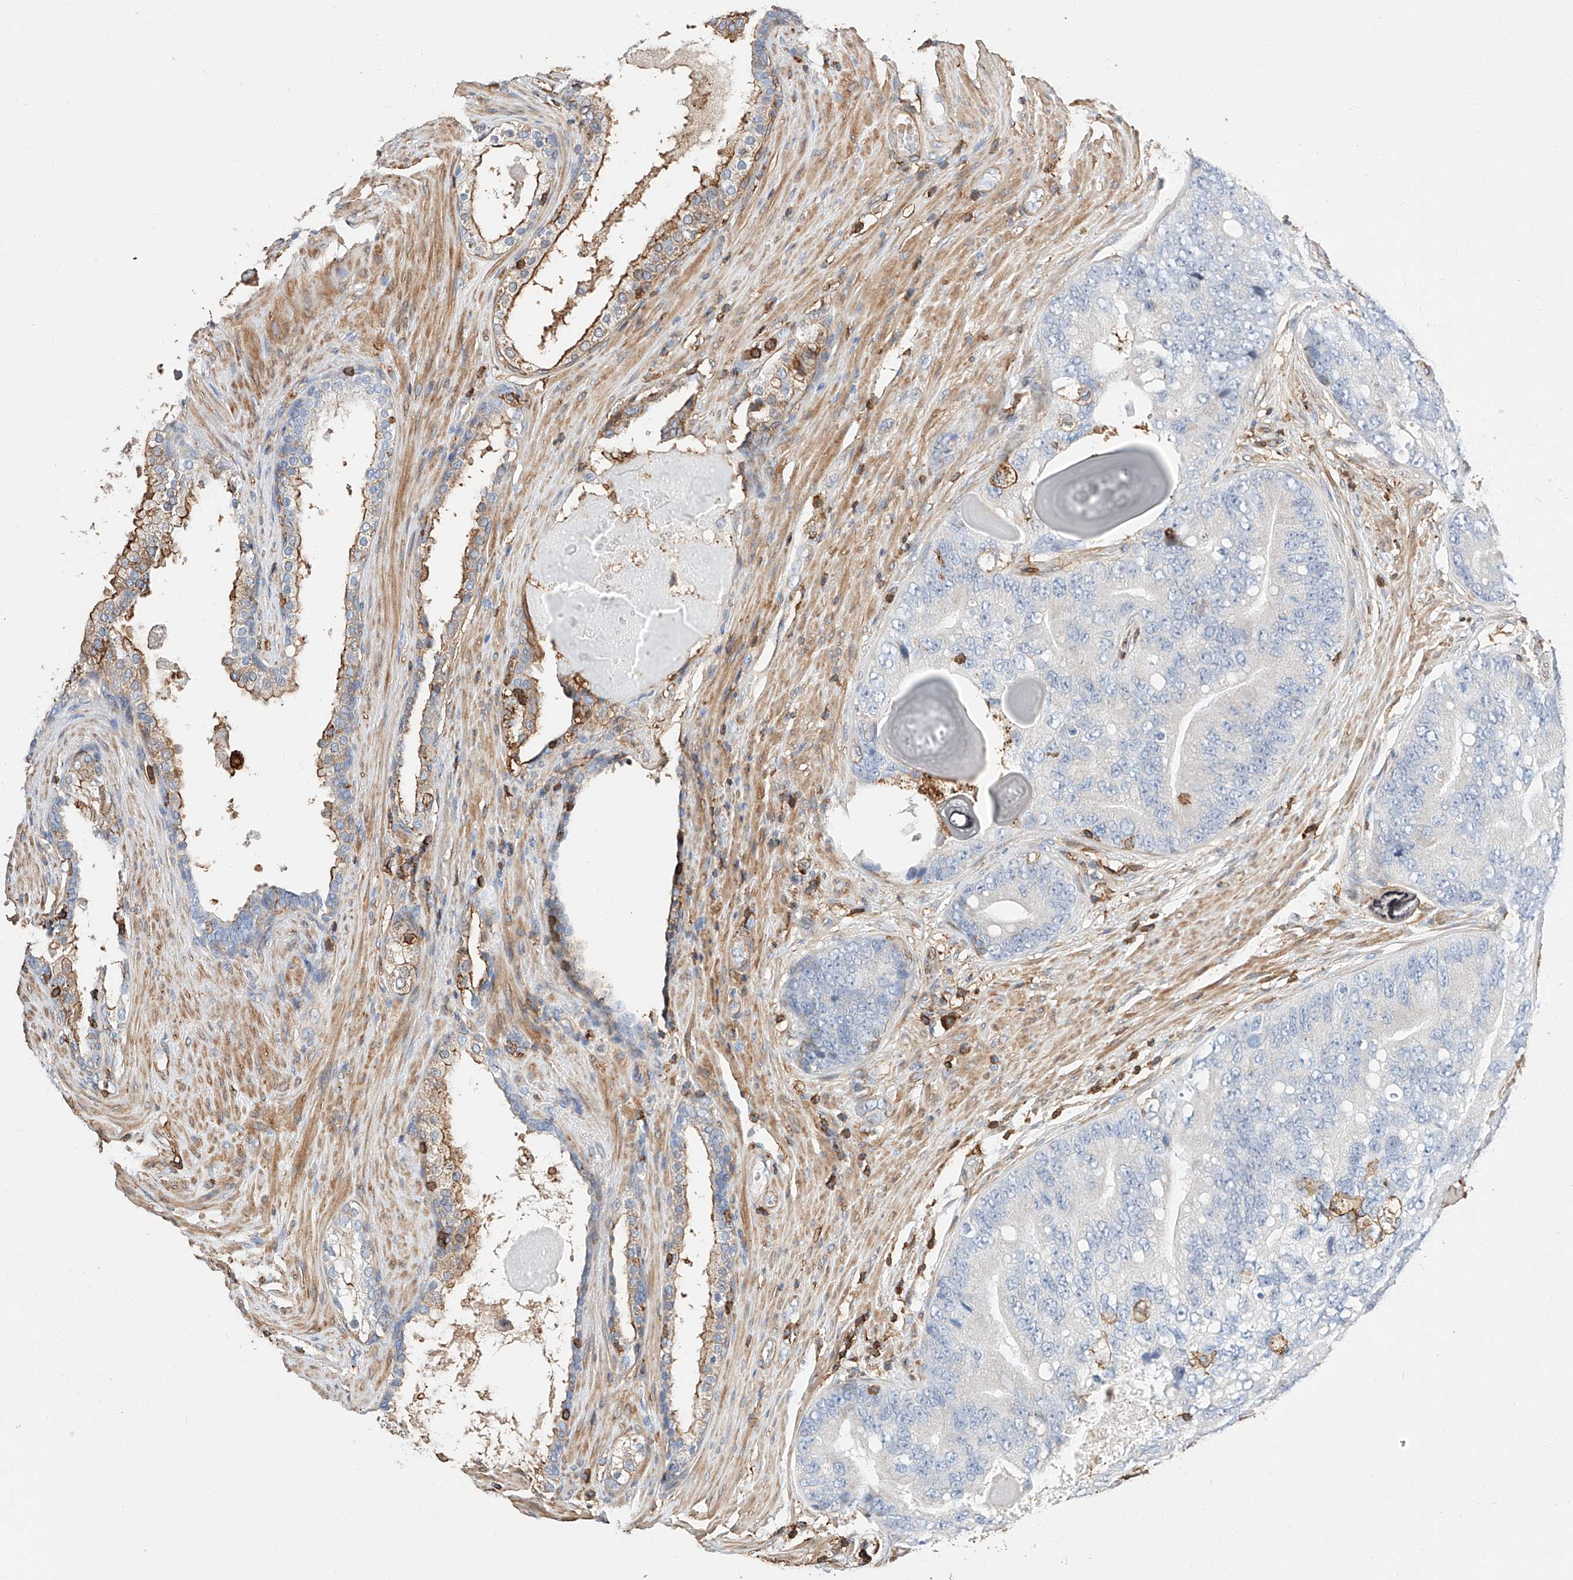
{"staining": {"intensity": "negative", "quantity": "none", "location": "none"}, "tissue": "prostate cancer", "cell_type": "Tumor cells", "image_type": "cancer", "snomed": [{"axis": "morphology", "description": "Adenocarcinoma, High grade"}, {"axis": "topography", "description": "Prostate"}], "caption": "Immunohistochemistry of human high-grade adenocarcinoma (prostate) demonstrates no positivity in tumor cells.", "gene": "WFS1", "patient": {"sex": "male", "age": 70}}